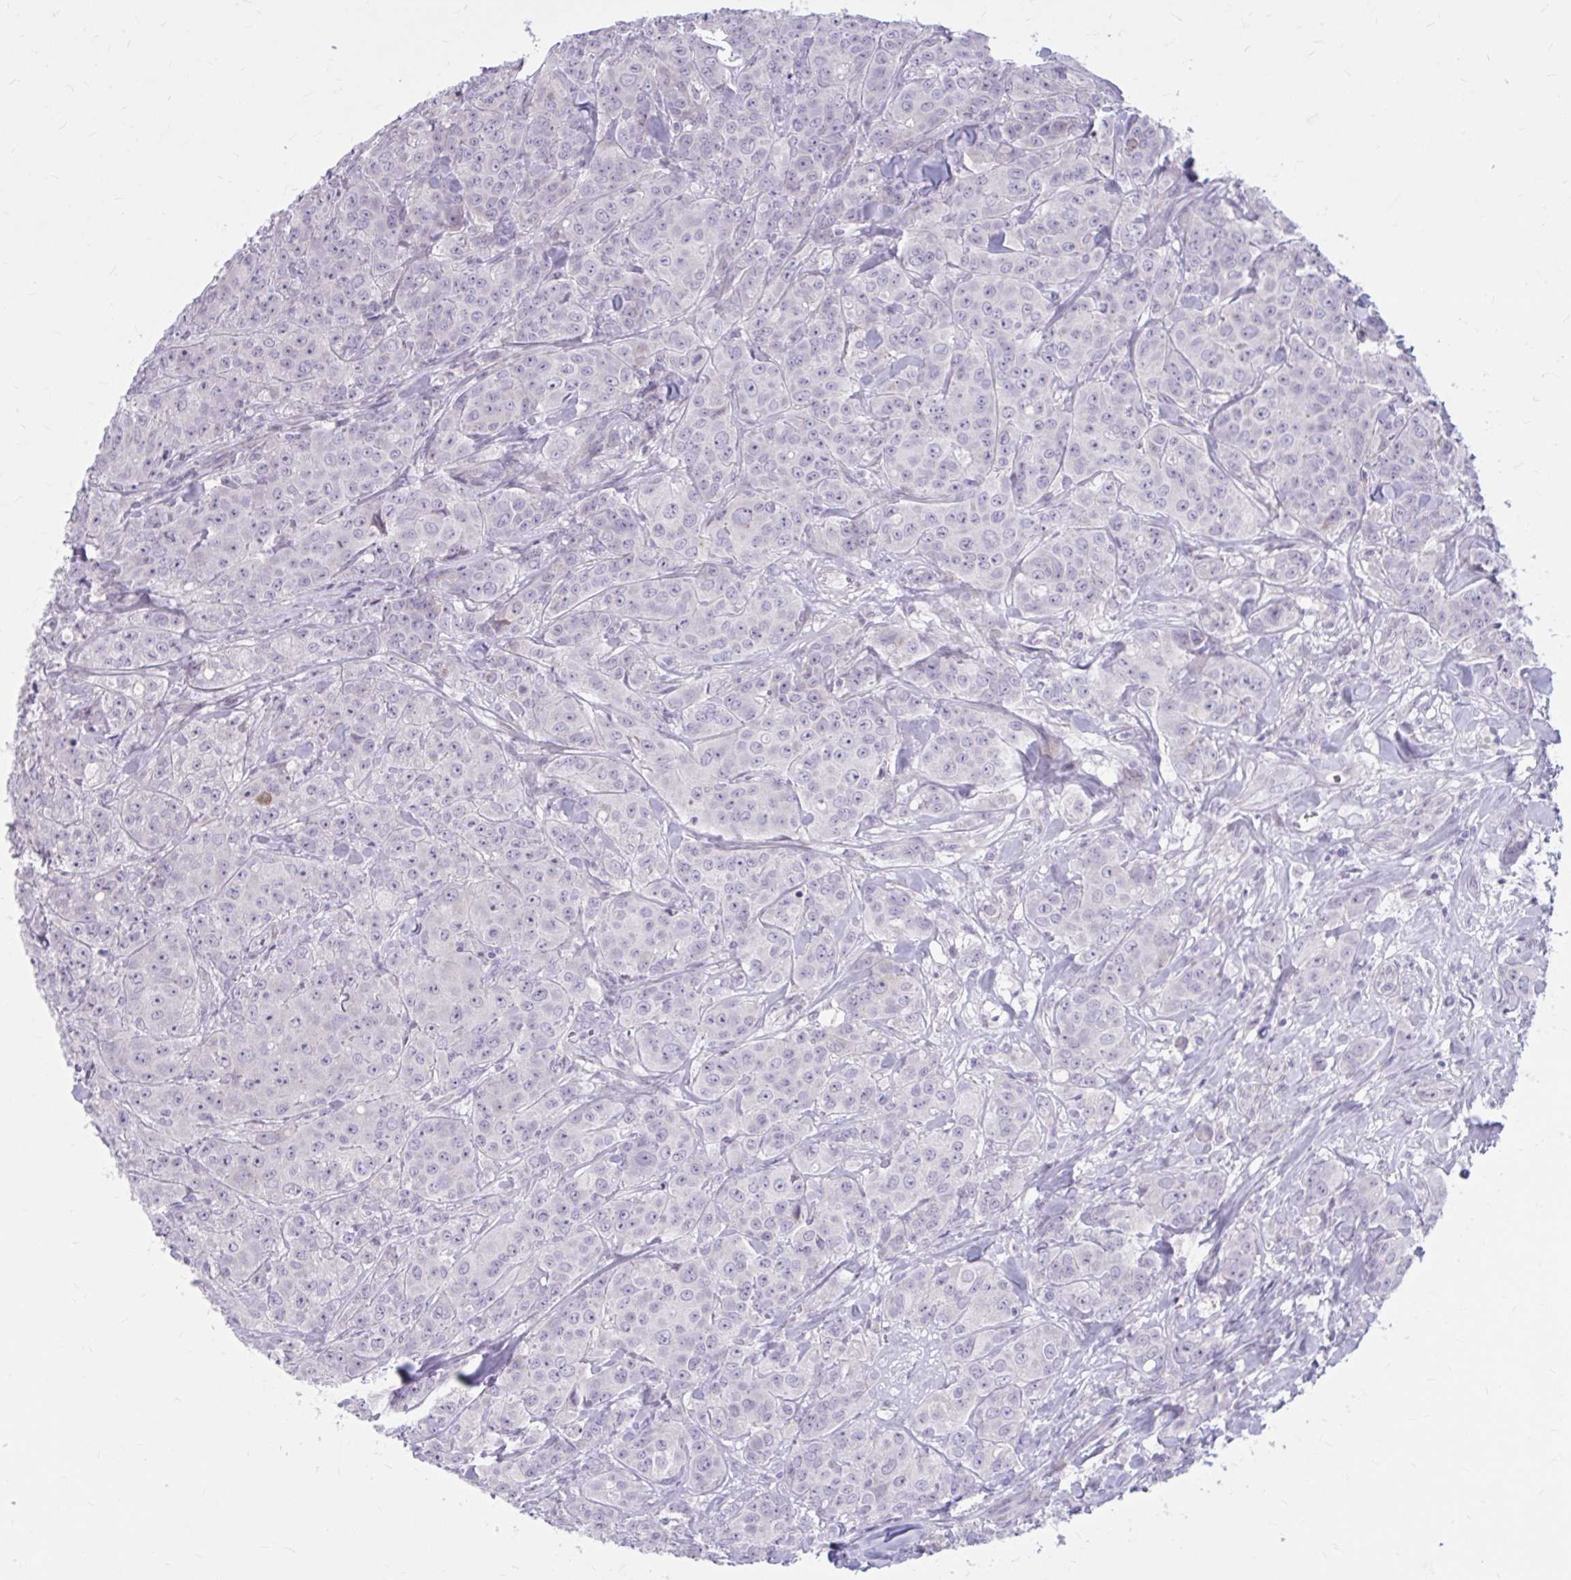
{"staining": {"intensity": "negative", "quantity": "none", "location": "none"}, "tissue": "breast cancer", "cell_type": "Tumor cells", "image_type": "cancer", "snomed": [{"axis": "morphology", "description": "Normal tissue, NOS"}, {"axis": "morphology", "description": "Duct carcinoma"}, {"axis": "topography", "description": "Breast"}], "caption": "Immunohistochemical staining of human intraductal carcinoma (breast) displays no significant expression in tumor cells. (Immunohistochemistry (ihc), brightfield microscopy, high magnification).", "gene": "MSMO1", "patient": {"sex": "female", "age": 43}}